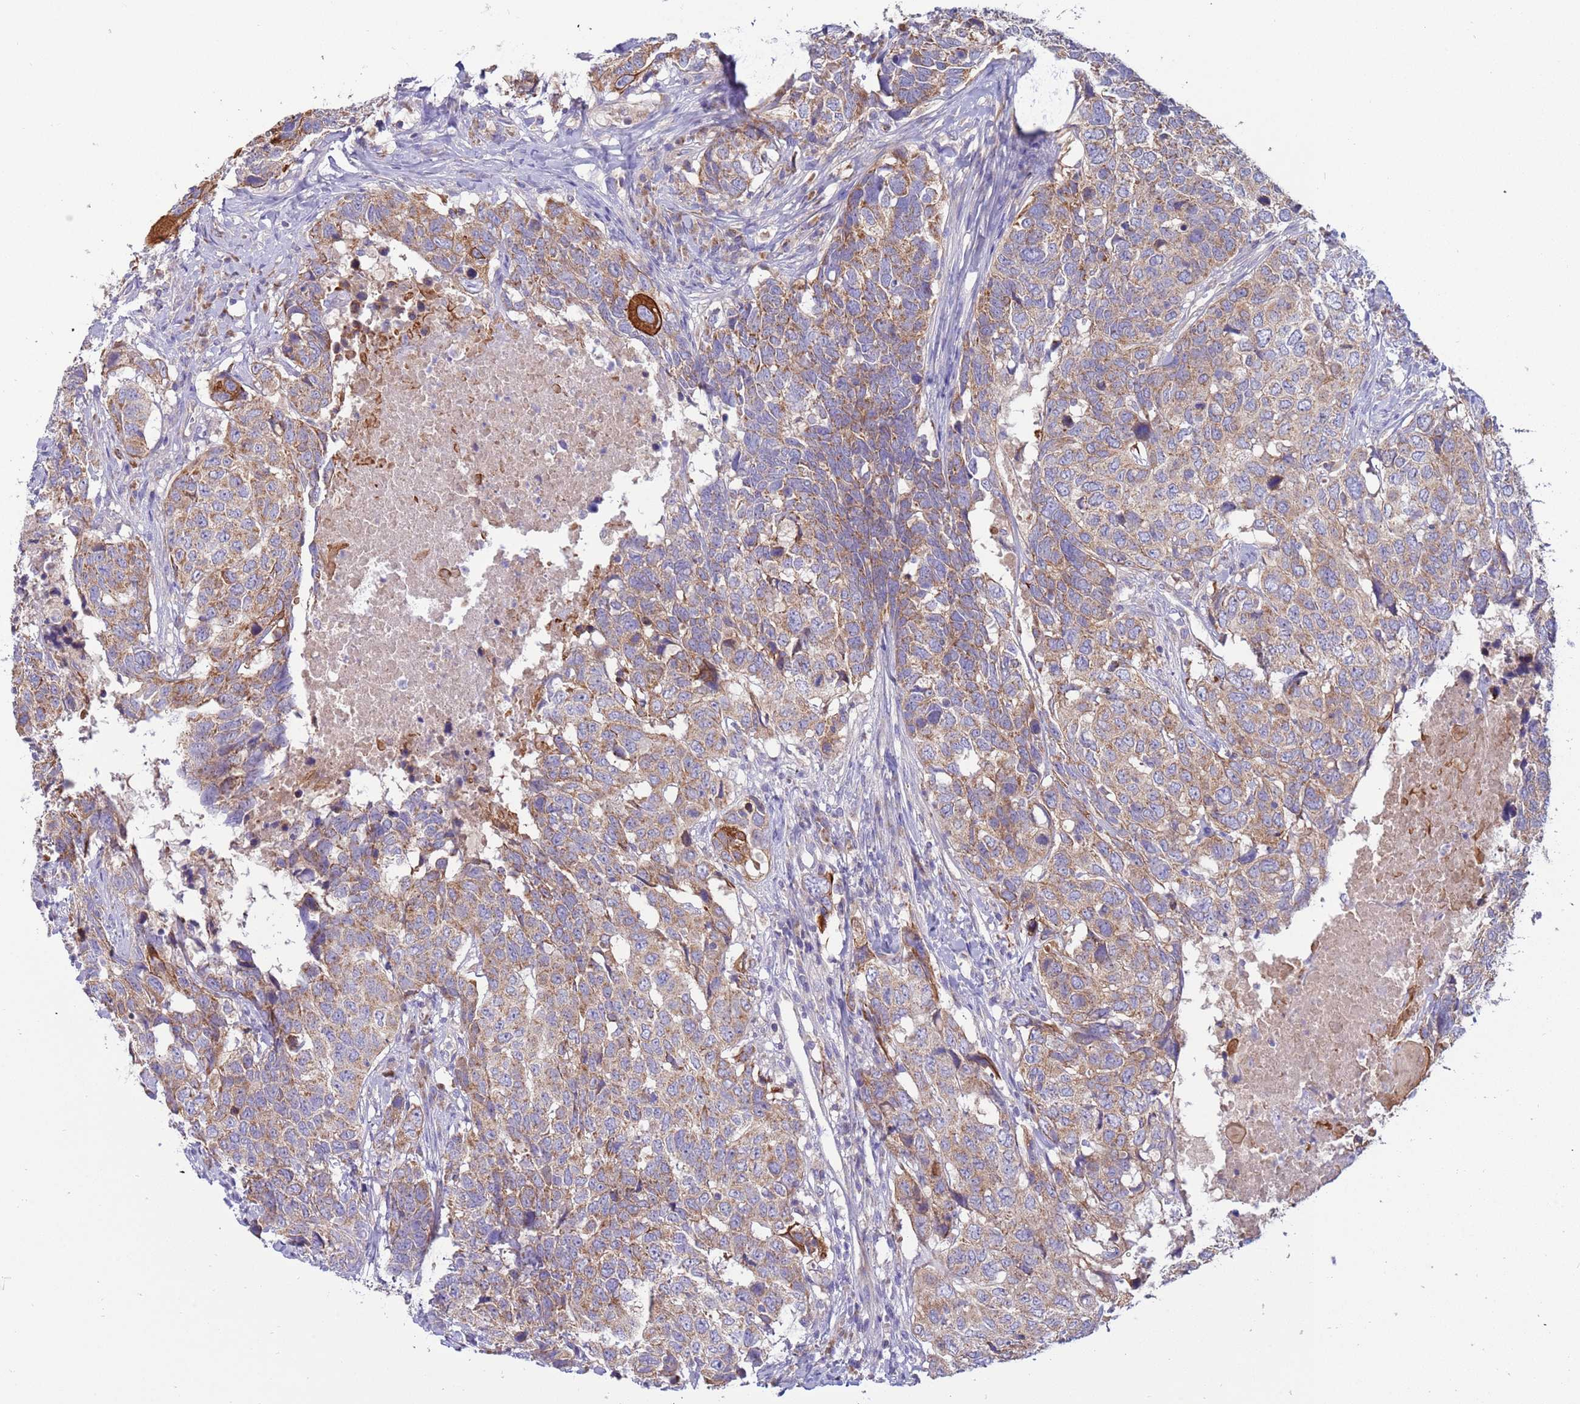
{"staining": {"intensity": "moderate", "quantity": ">75%", "location": "cytoplasmic/membranous"}, "tissue": "head and neck cancer", "cell_type": "Tumor cells", "image_type": "cancer", "snomed": [{"axis": "morphology", "description": "Squamous cell carcinoma, NOS"}, {"axis": "topography", "description": "Head-Neck"}], "caption": "Approximately >75% of tumor cells in head and neck squamous cell carcinoma reveal moderate cytoplasmic/membranous protein expression as visualized by brown immunohistochemical staining.", "gene": "UQCRQ", "patient": {"sex": "male", "age": 66}}